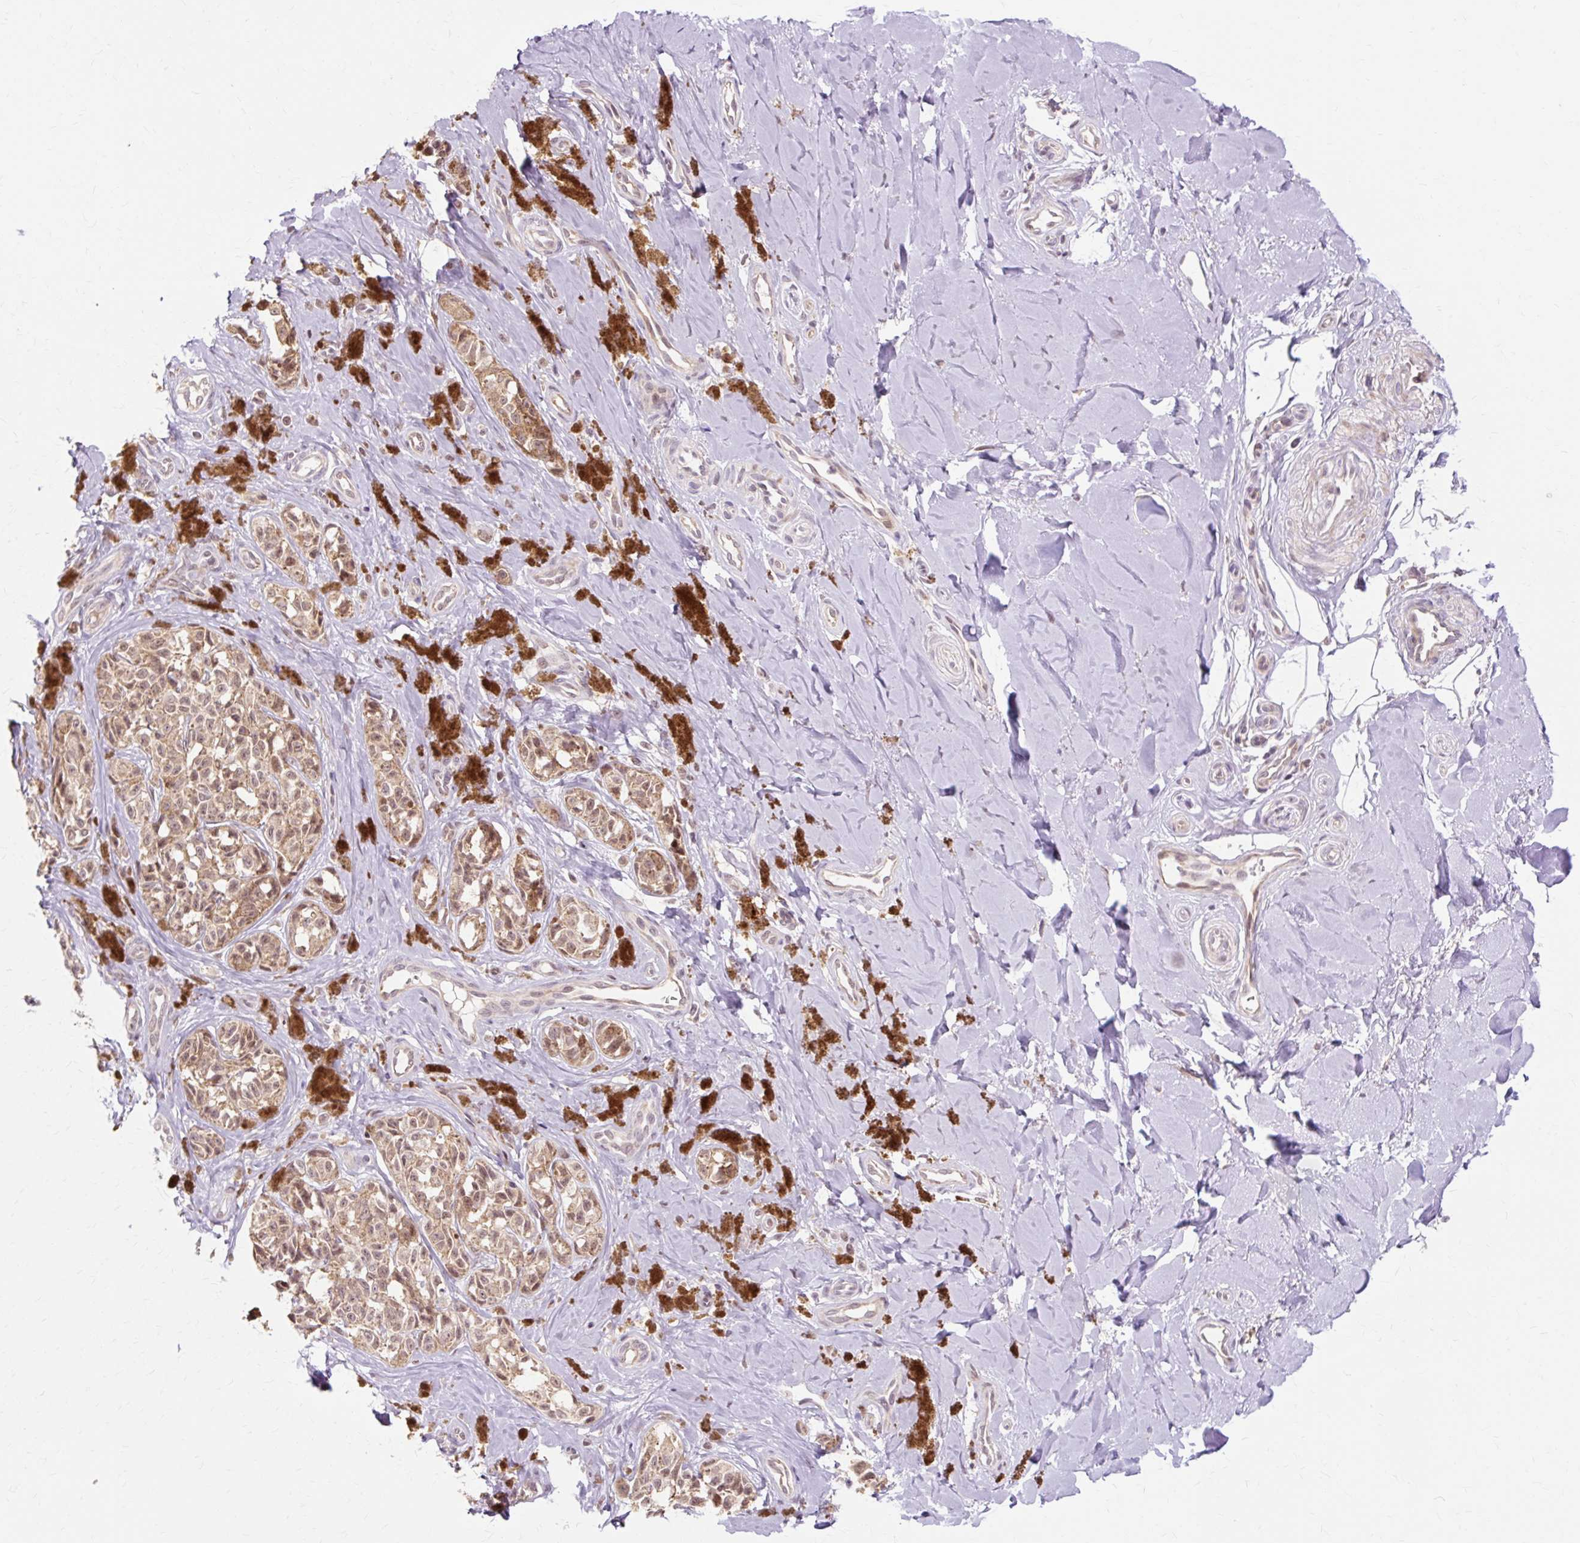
{"staining": {"intensity": "weak", "quantity": ">75%", "location": "cytoplasmic/membranous"}, "tissue": "melanoma", "cell_type": "Tumor cells", "image_type": "cancer", "snomed": [{"axis": "morphology", "description": "Malignant melanoma, NOS"}, {"axis": "topography", "description": "Skin"}], "caption": "A high-resolution image shows IHC staining of melanoma, which reveals weak cytoplasmic/membranous positivity in approximately >75% of tumor cells.", "gene": "GEMIN2", "patient": {"sex": "female", "age": 65}}